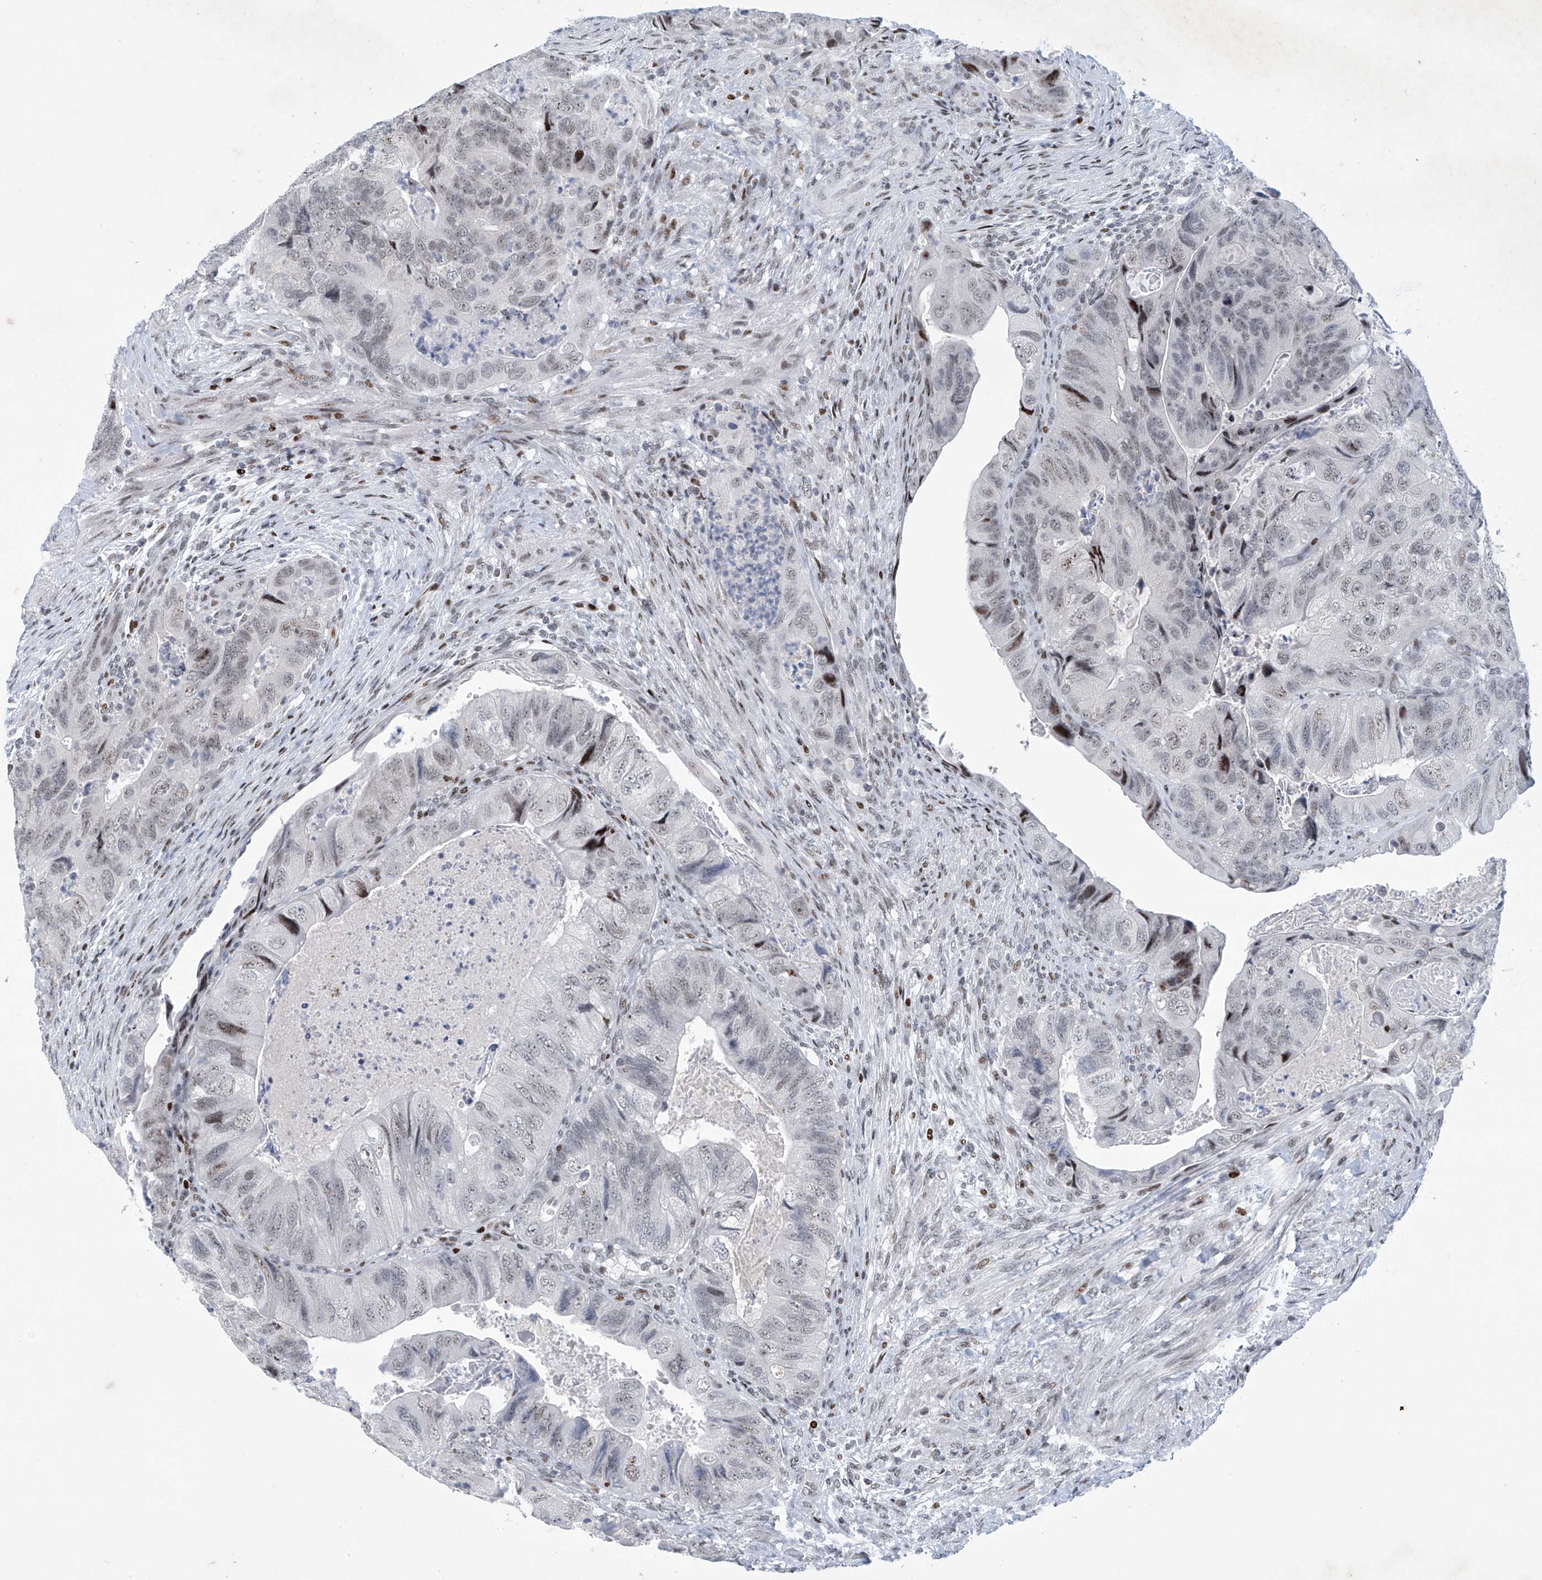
{"staining": {"intensity": "weak", "quantity": "25%-75%", "location": "nuclear"}, "tissue": "colorectal cancer", "cell_type": "Tumor cells", "image_type": "cancer", "snomed": [{"axis": "morphology", "description": "Adenocarcinoma, NOS"}, {"axis": "topography", "description": "Rectum"}], "caption": "Protein expression analysis of adenocarcinoma (colorectal) exhibits weak nuclear expression in about 25%-75% of tumor cells.", "gene": "RFX7", "patient": {"sex": "male", "age": 63}}